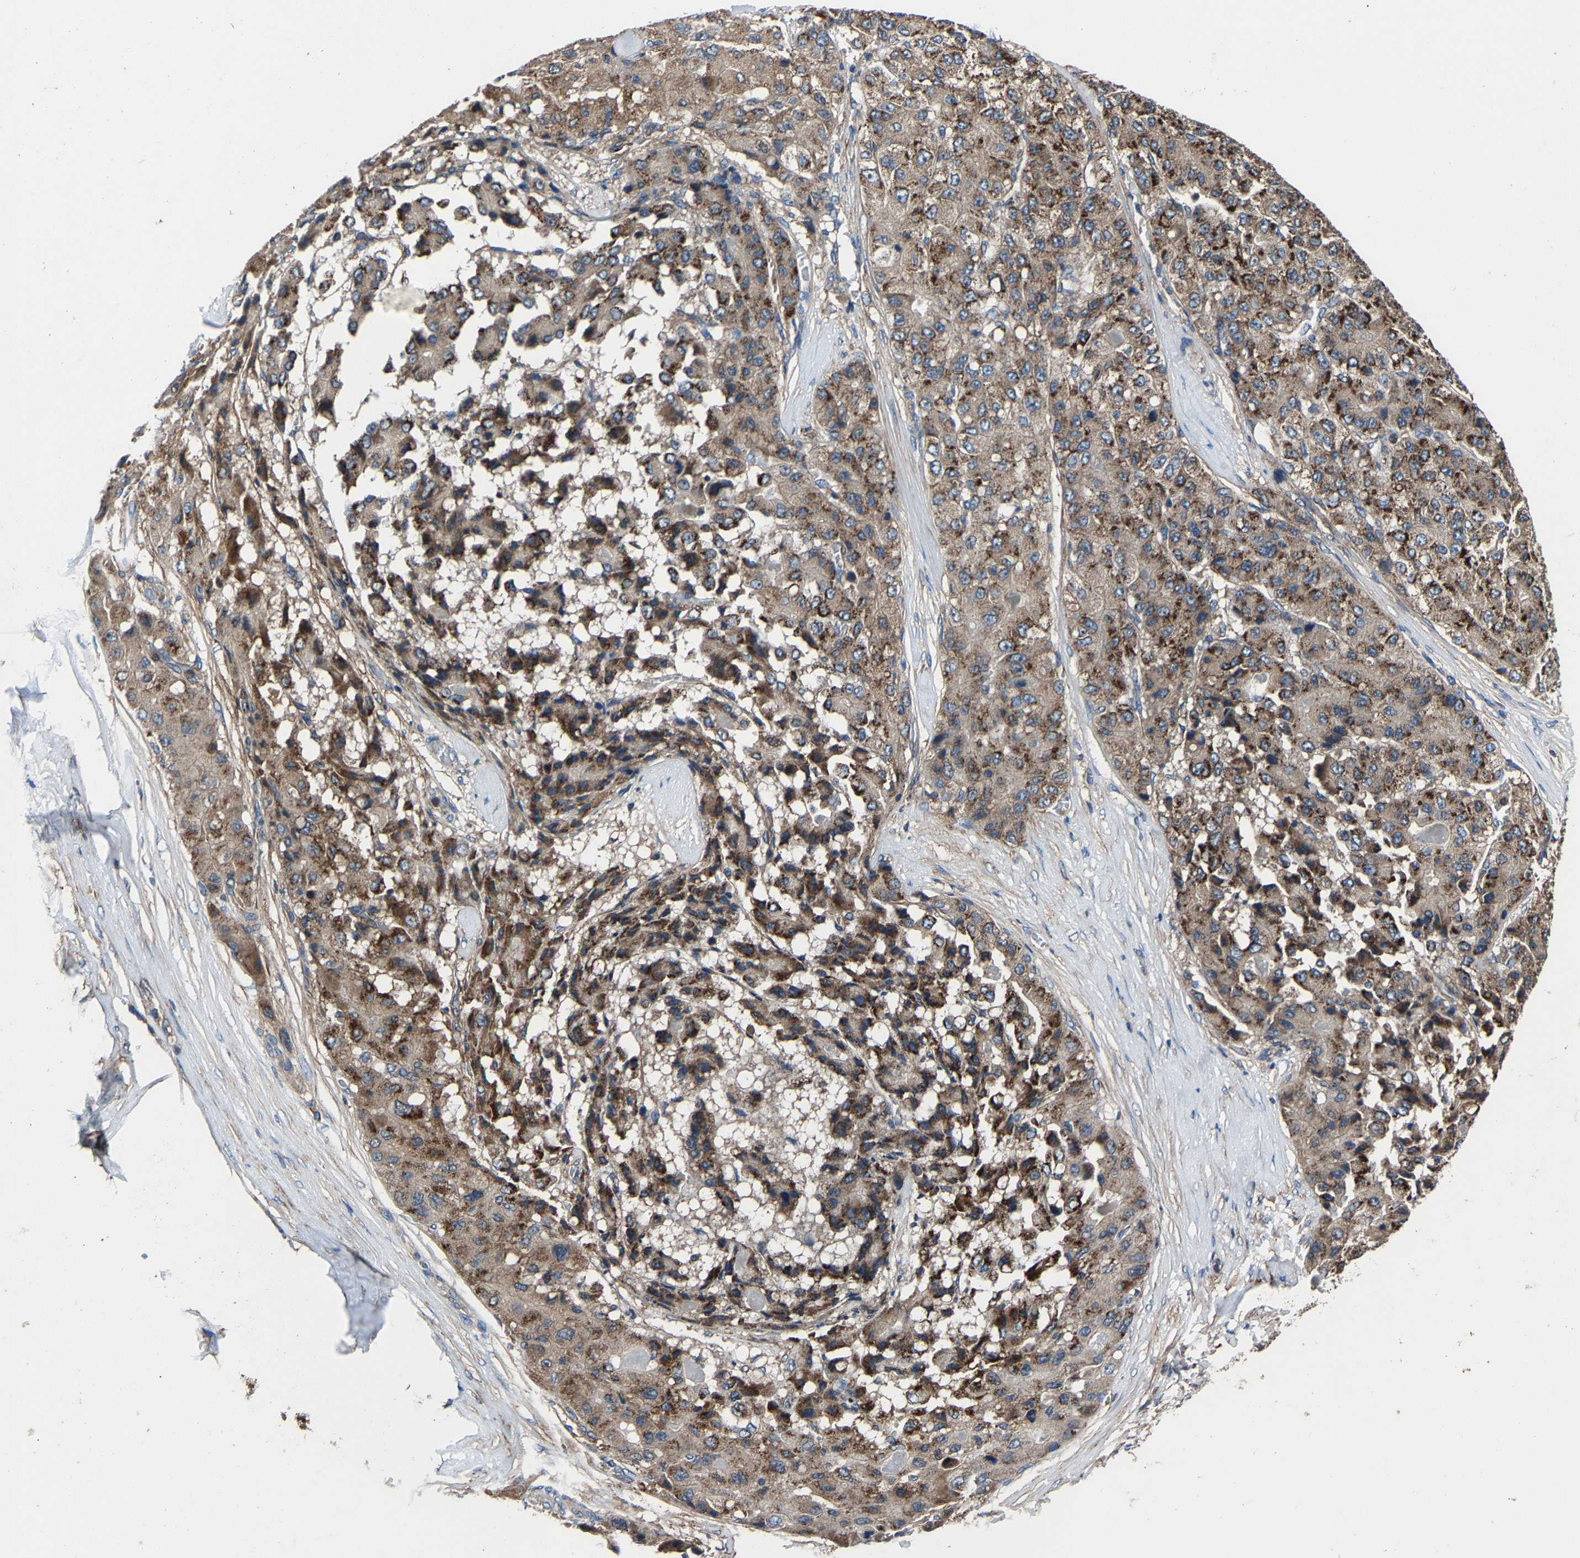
{"staining": {"intensity": "moderate", "quantity": ">75%", "location": "cytoplasmic/membranous"}, "tissue": "liver cancer", "cell_type": "Tumor cells", "image_type": "cancer", "snomed": [{"axis": "morphology", "description": "Carcinoma, Hepatocellular, NOS"}, {"axis": "topography", "description": "Liver"}], "caption": "Liver cancer stained with a brown dye reveals moderate cytoplasmic/membranous positive positivity in approximately >75% of tumor cells.", "gene": "KIAA1958", "patient": {"sex": "male", "age": 80}}